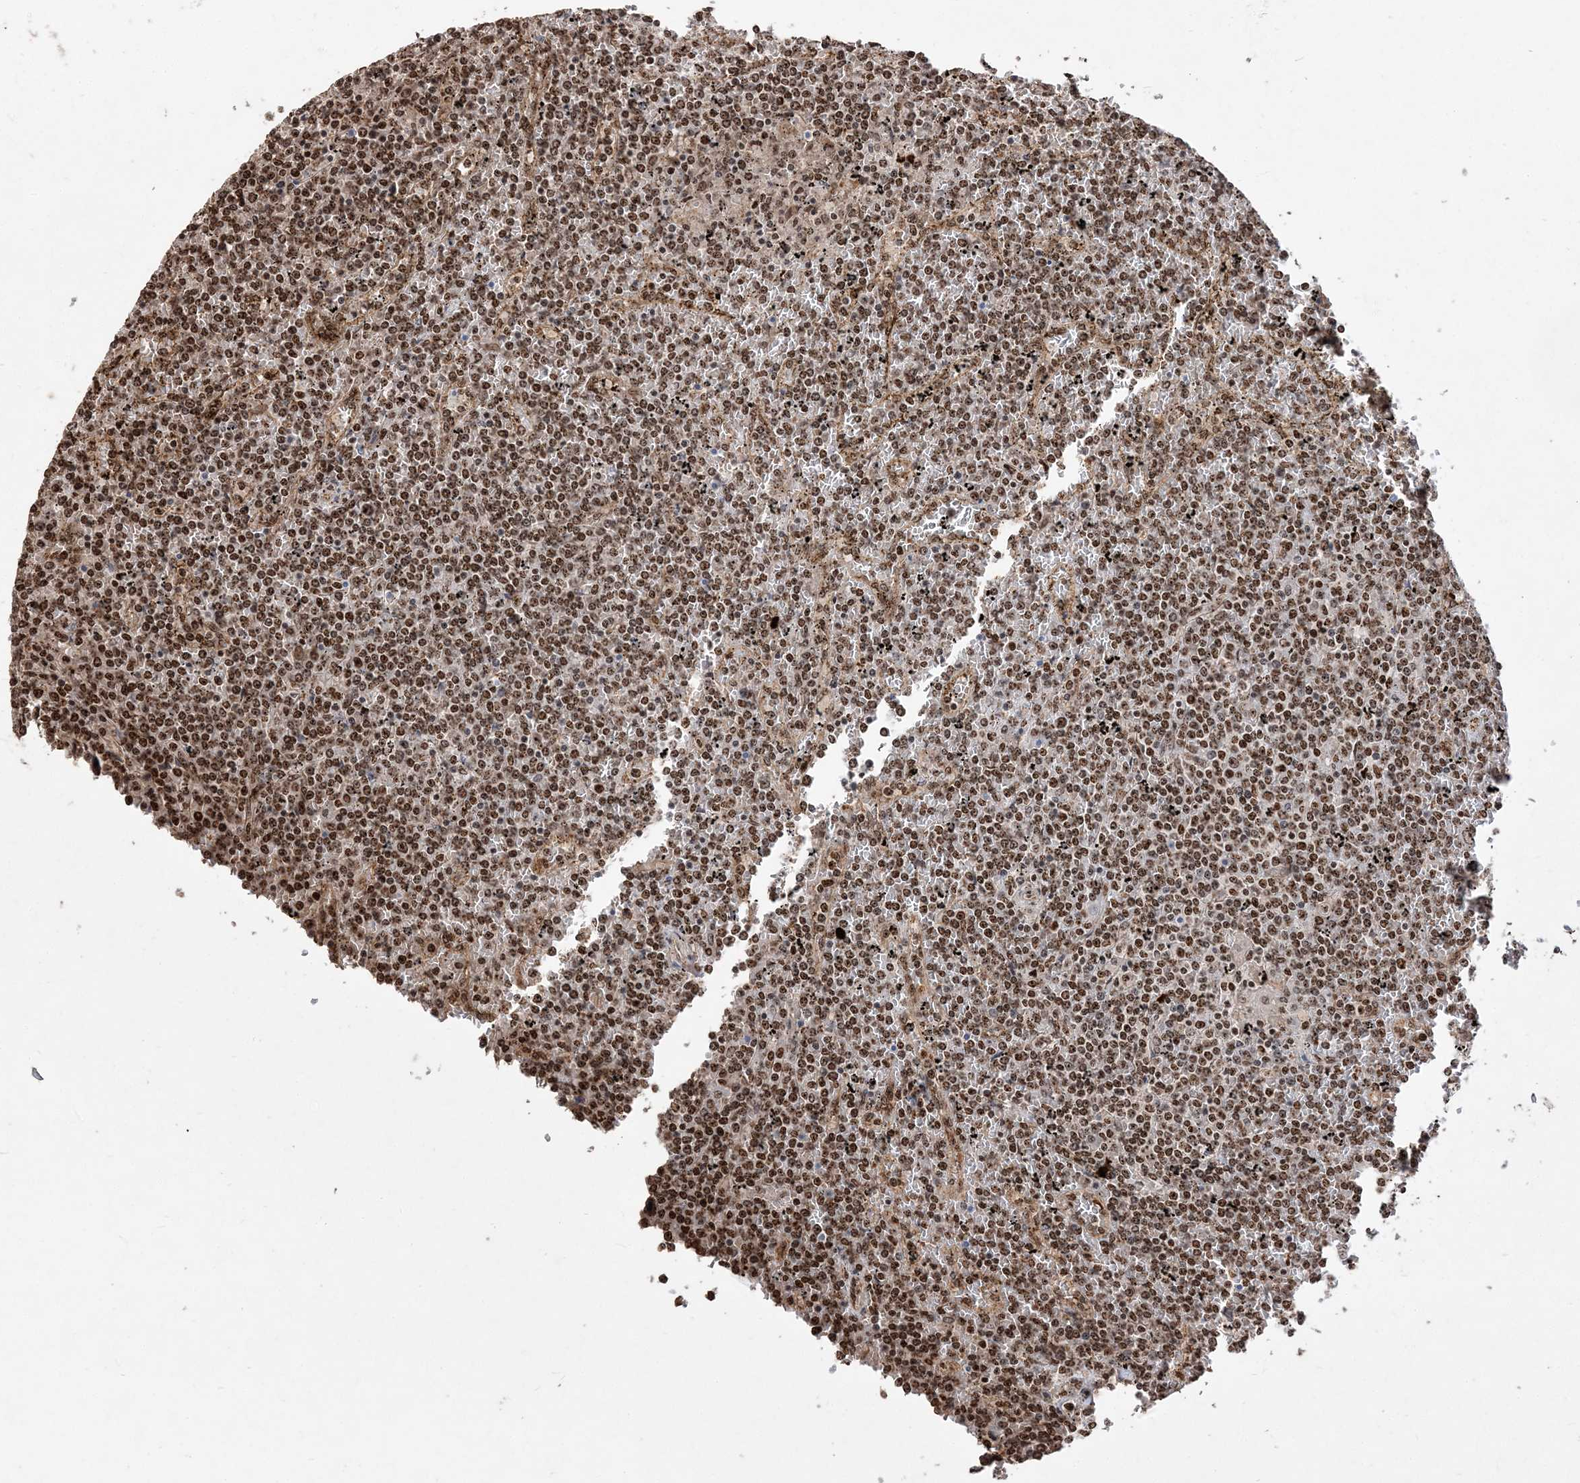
{"staining": {"intensity": "moderate", "quantity": ">75%", "location": "nuclear"}, "tissue": "lymphoma", "cell_type": "Tumor cells", "image_type": "cancer", "snomed": [{"axis": "morphology", "description": "Malignant lymphoma, non-Hodgkin's type, Low grade"}, {"axis": "topography", "description": "Spleen"}], "caption": "Immunohistochemical staining of human malignant lymphoma, non-Hodgkin's type (low-grade) shows moderate nuclear protein positivity in approximately >75% of tumor cells.", "gene": "RBM17", "patient": {"sex": "female", "age": 19}}